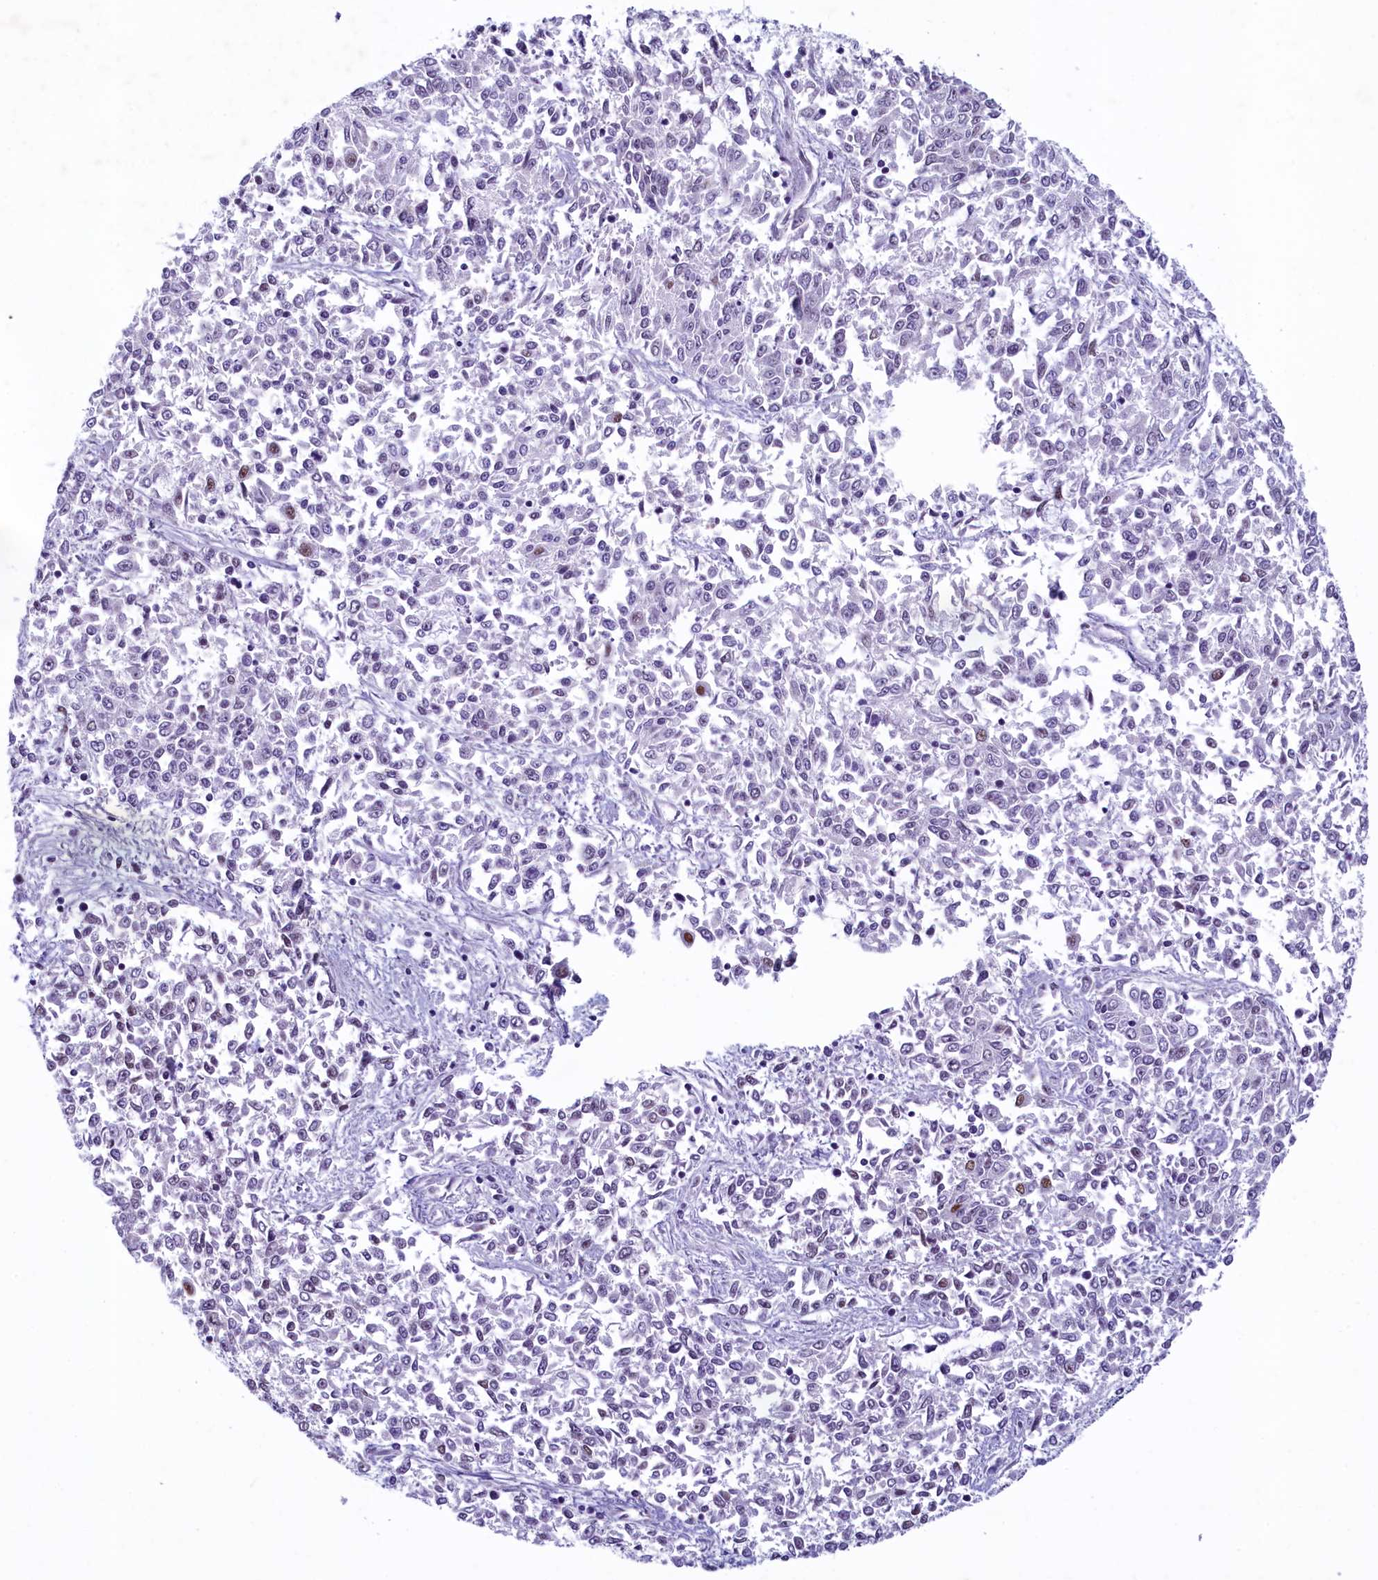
{"staining": {"intensity": "moderate", "quantity": "25%-75%", "location": "nuclear"}, "tissue": "endometrial cancer", "cell_type": "Tumor cells", "image_type": "cancer", "snomed": [{"axis": "morphology", "description": "Adenocarcinoma, NOS"}, {"axis": "topography", "description": "Endometrium"}], "caption": "A histopathology image of human adenocarcinoma (endometrial) stained for a protein shows moderate nuclear brown staining in tumor cells.", "gene": "SUGP2", "patient": {"sex": "female", "age": 50}}